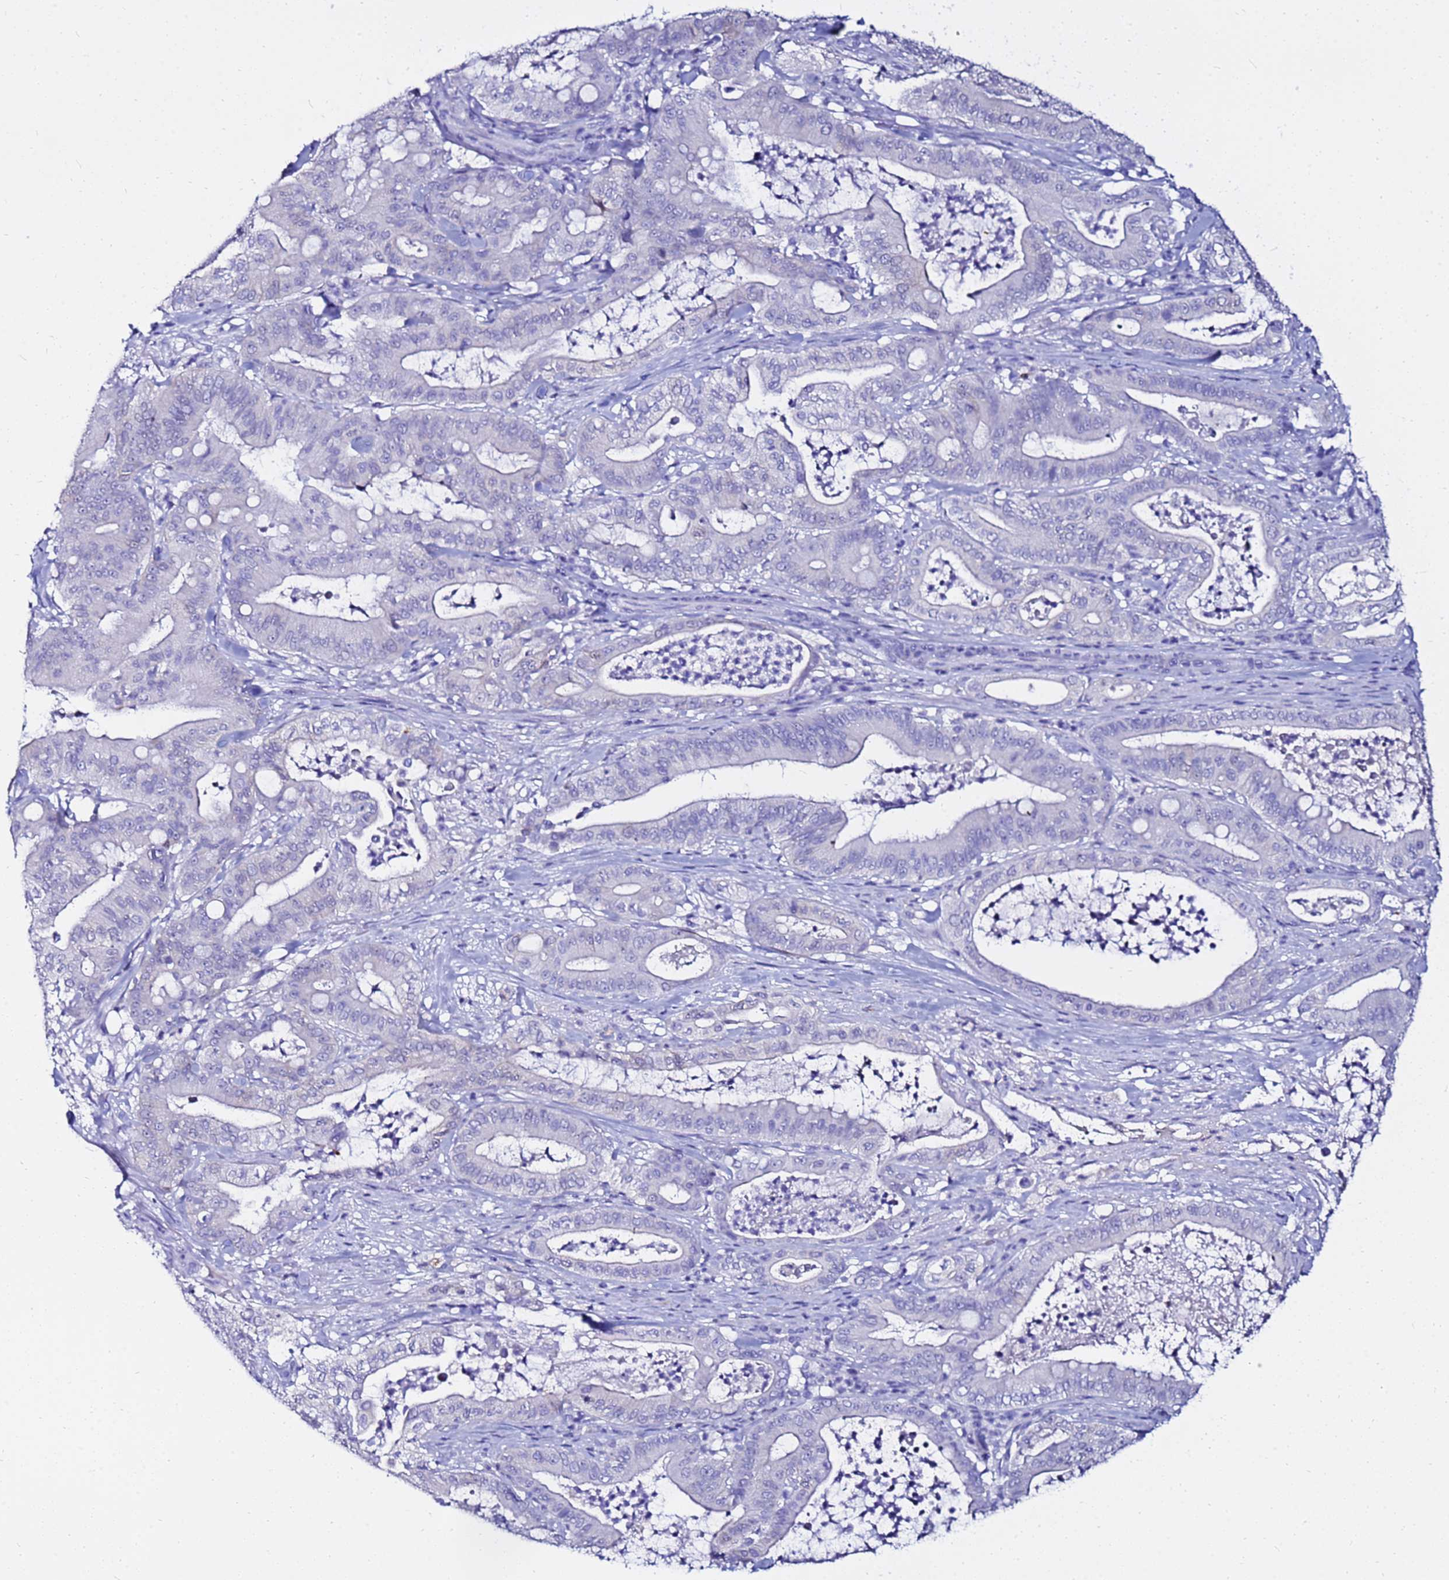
{"staining": {"intensity": "negative", "quantity": "none", "location": "none"}, "tissue": "pancreatic cancer", "cell_type": "Tumor cells", "image_type": "cancer", "snomed": [{"axis": "morphology", "description": "Adenocarcinoma, NOS"}, {"axis": "topography", "description": "Pancreas"}], "caption": "Tumor cells show no significant protein expression in pancreatic adenocarcinoma.", "gene": "PPP1R14C", "patient": {"sex": "male", "age": 71}}